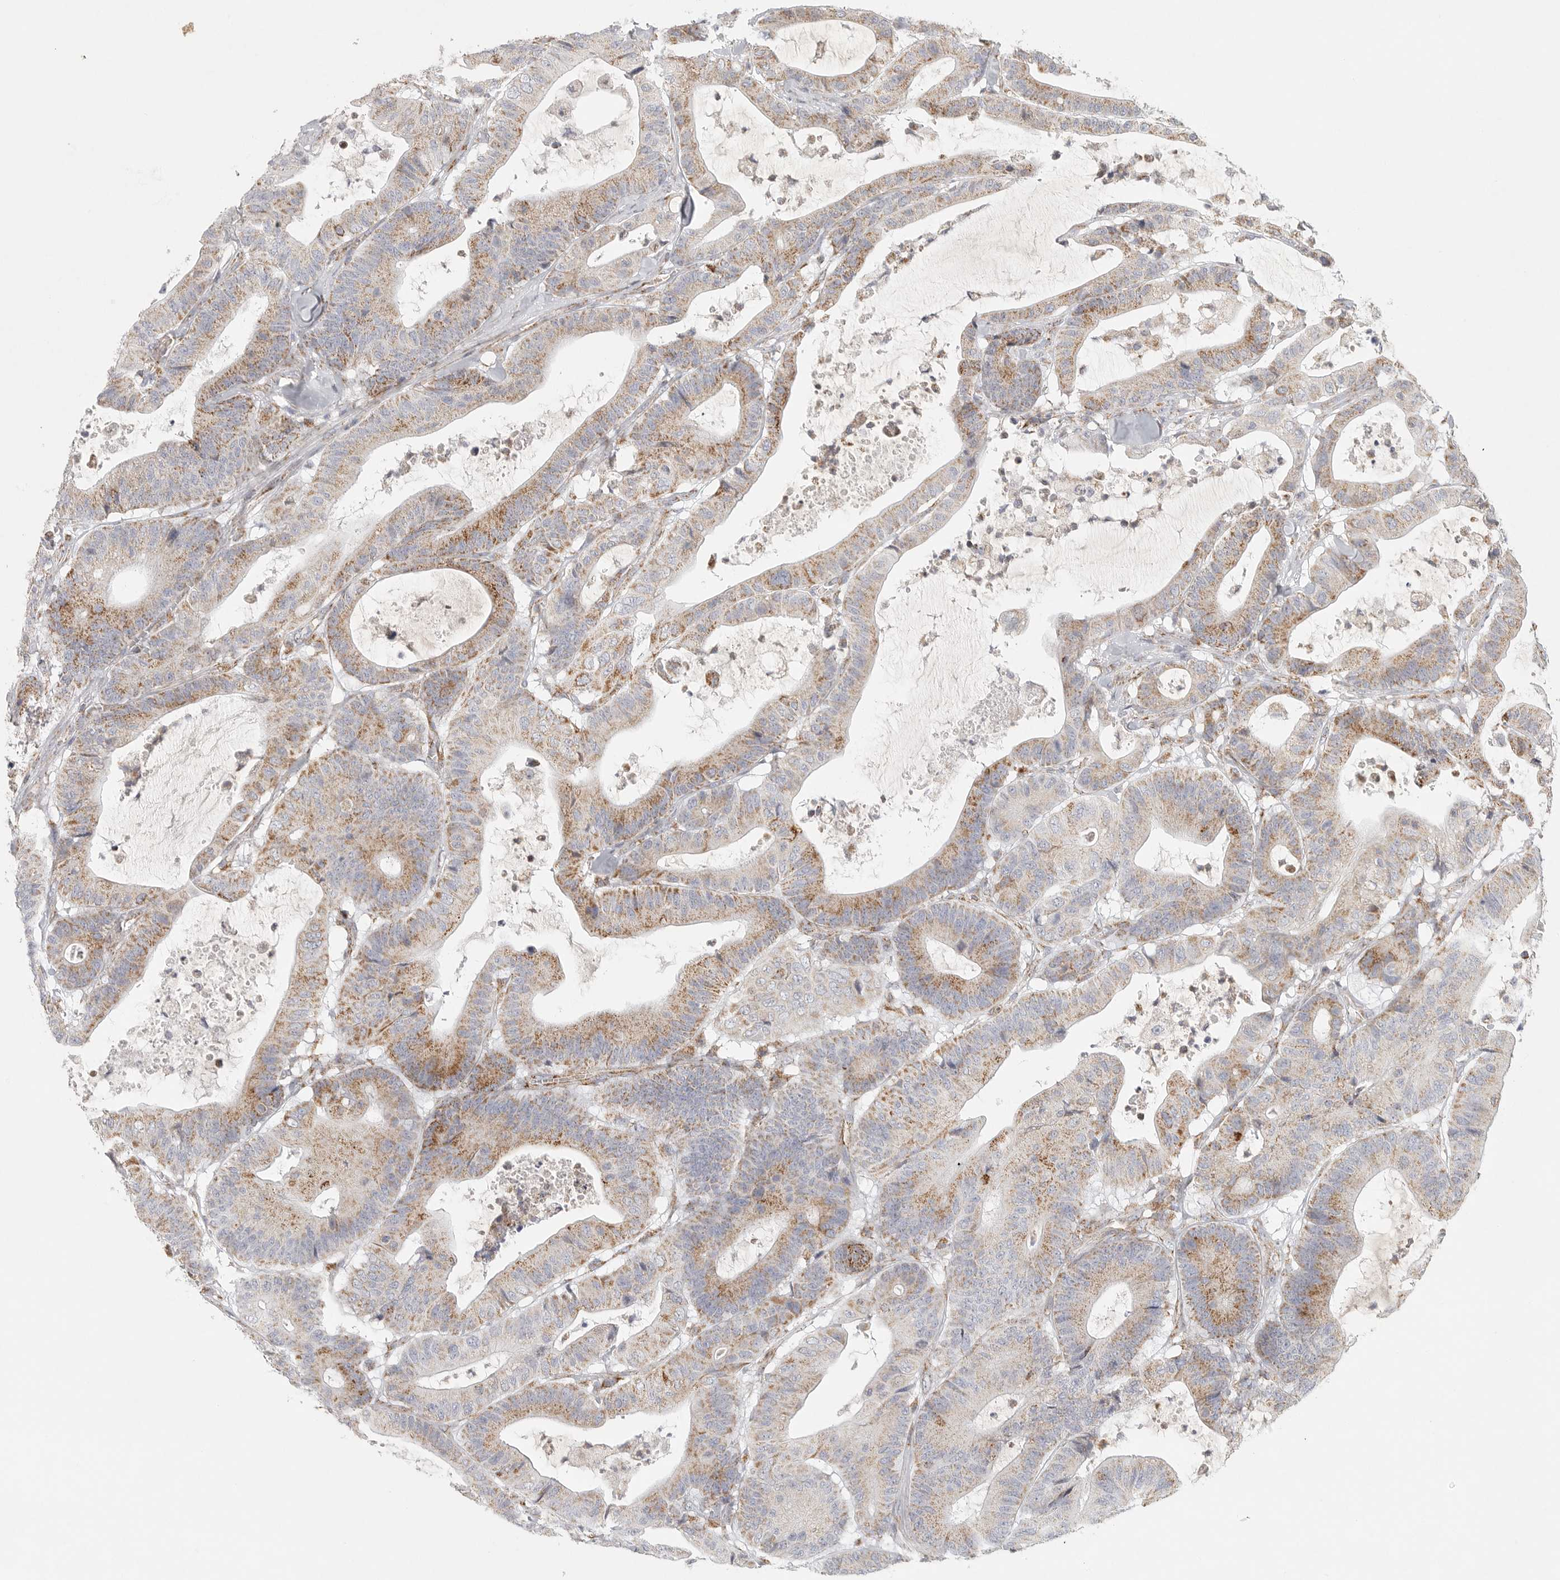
{"staining": {"intensity": "moderate", "quantity": ">75%", "location": "cytoplasmic/membranous"}, "tissue": "colorectal cancer", "cell_type": "Tumor cells", "image_type": "cancer", "snomed": [{"axis": "morphology", "description": "Adenocarcinoma, NOS"}, {"axis": "topography", "description": "Colon"}], "caption": "DAB (3,3'-diaminobenzidine) immunohistochemical staining of human colorectal adenocarcinoma demonstrates moderate cytoplasmic/membranous protein expression in approximately >75% of tumor cells.", "gene": "SLC25A26", "patient": {"sex": "female", "age": 84}}